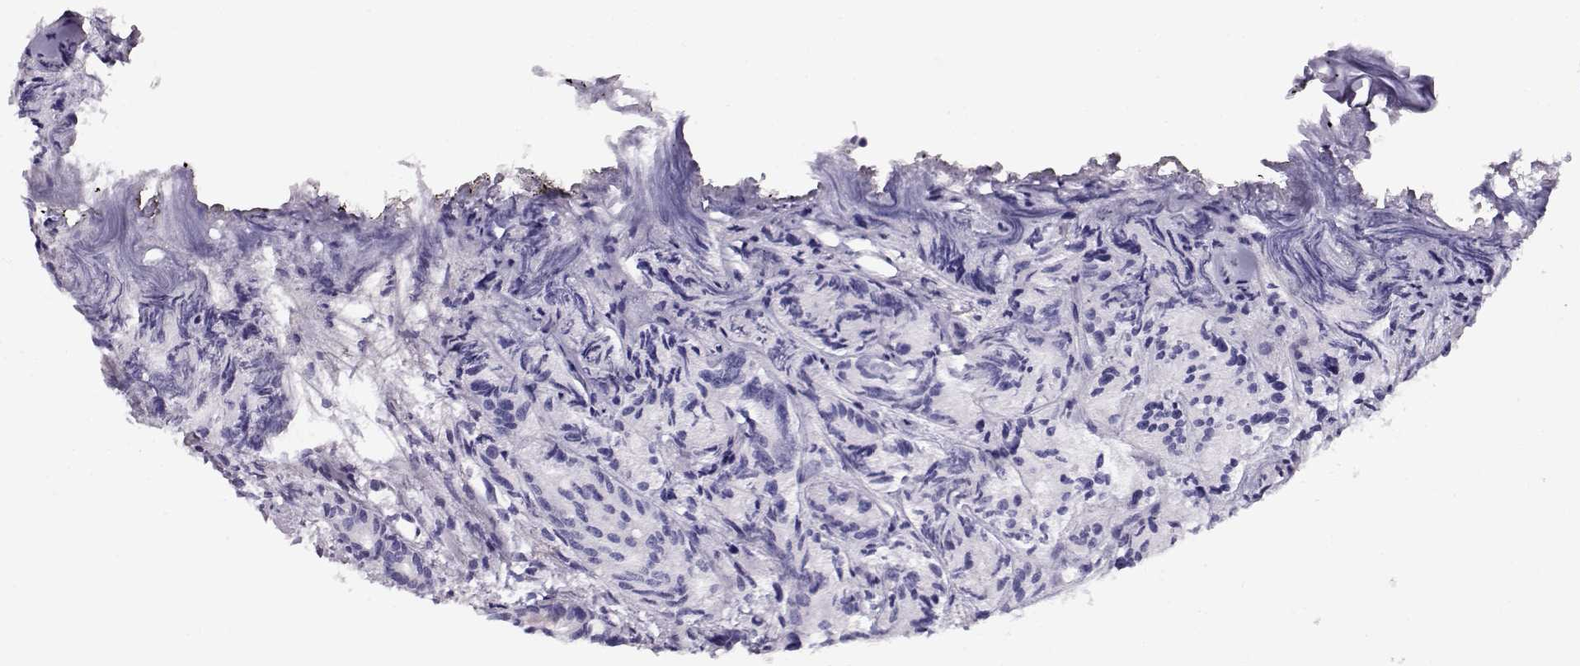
{"staining": {"intensity": "negative", "quantity": "none", "location": "none"}, "tissue": "prostate cancer", "cell_type": "Tumor cells", "image_type": "cancer", "snomed": [{"axis": "morphology", "description": "Adenocarcinoma, Medium grade"}, {"axis": "topography", "description": "Prostate"}], "caption": "Immunohistochemistry micrograph of neoplastic tissue: human prostate cancer (adenocarcinoma (medium-grade)) stained with DAB reveals no significant protein staining in tumor cells. (DAB IHC with hematoxylin counter stain).", "gene": "CRX", "patient": {"sex": "male", "age": 74}}